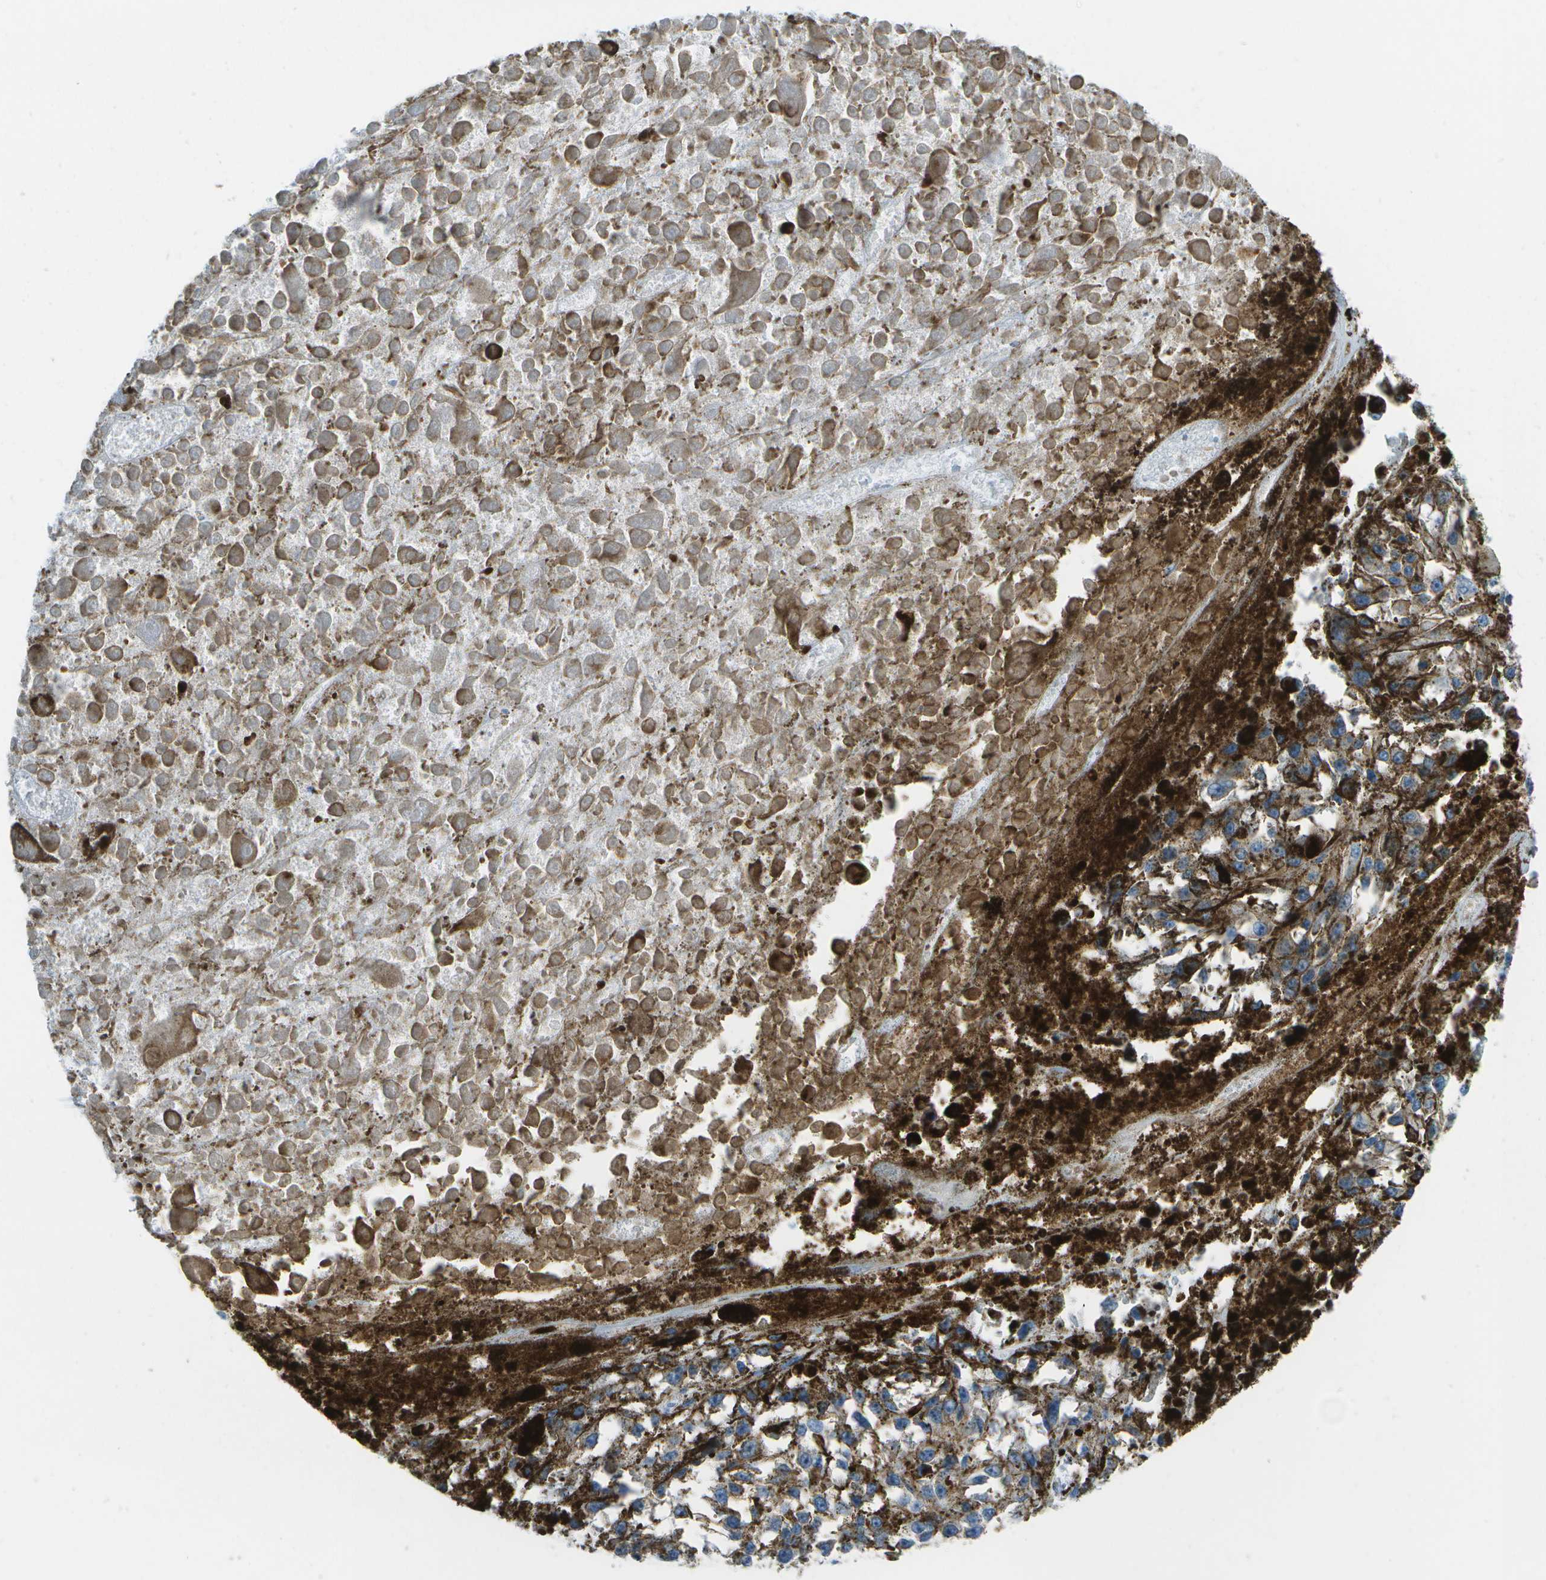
{"staining": {"intensity": "moderate", "quantity": "<25%", "location": "cytoplasmic/membranous"}, "tissue": "melanoma", "cell_type": "Tumor cells", "image_type": "cancer", "snomed": [{"axis": "morphology", "description": "Malignant melanoma, Metastatic site"}, {"axis": "topography", "description": "Lymph node"}], "caption": "Protein staining of malignant melanoma (metastatic site) tissue exhibits moderate cytoplasmic/membranous staining in about <25% of tumor cells. (Stains: DAB in brown, nuclei in blue, Microscopy: brightfield microscopy at high magnification).", "gene": "PRCP", "patient": {"sex": "male", "age": 59}}